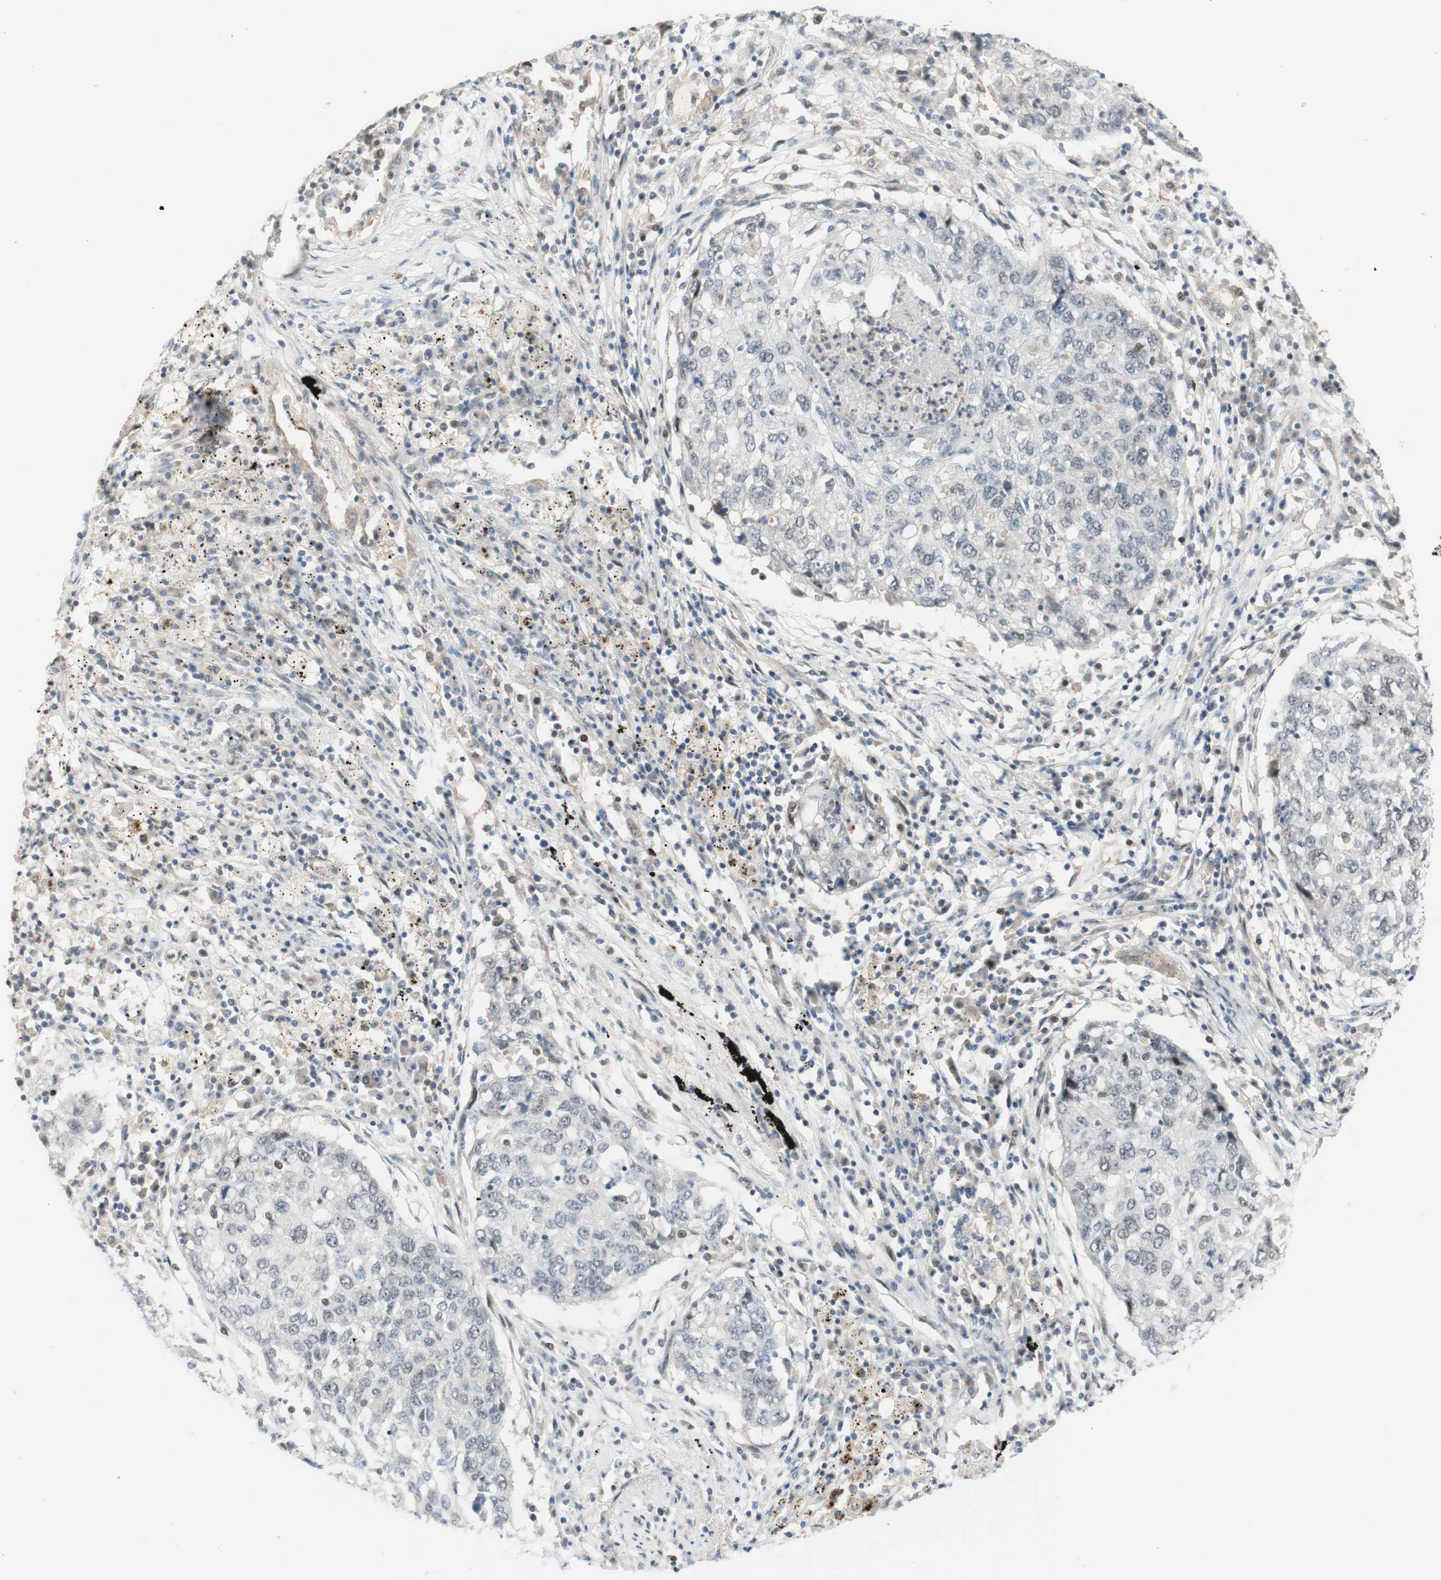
{"staining": {"intensity": "negative", "quantity": "none", "location": "none"}, "tissue": "lung cancer", "cell_type": "Tumor cells", "image_type": "cancer", "snomed": [{"axis": "morphology", "description": "Squamous cell carcinoma, NOS"}, {"axis": "topography", "description": "Lung"}], "caption": "Protein analysis of lung cancer reveals no significant positivity in tumor cells. (Immunohistochemistry (ihc), brightfield microscopy, high magnification).", "gene": "RFNG", "patient": {"sex": "female", "age": 63}}